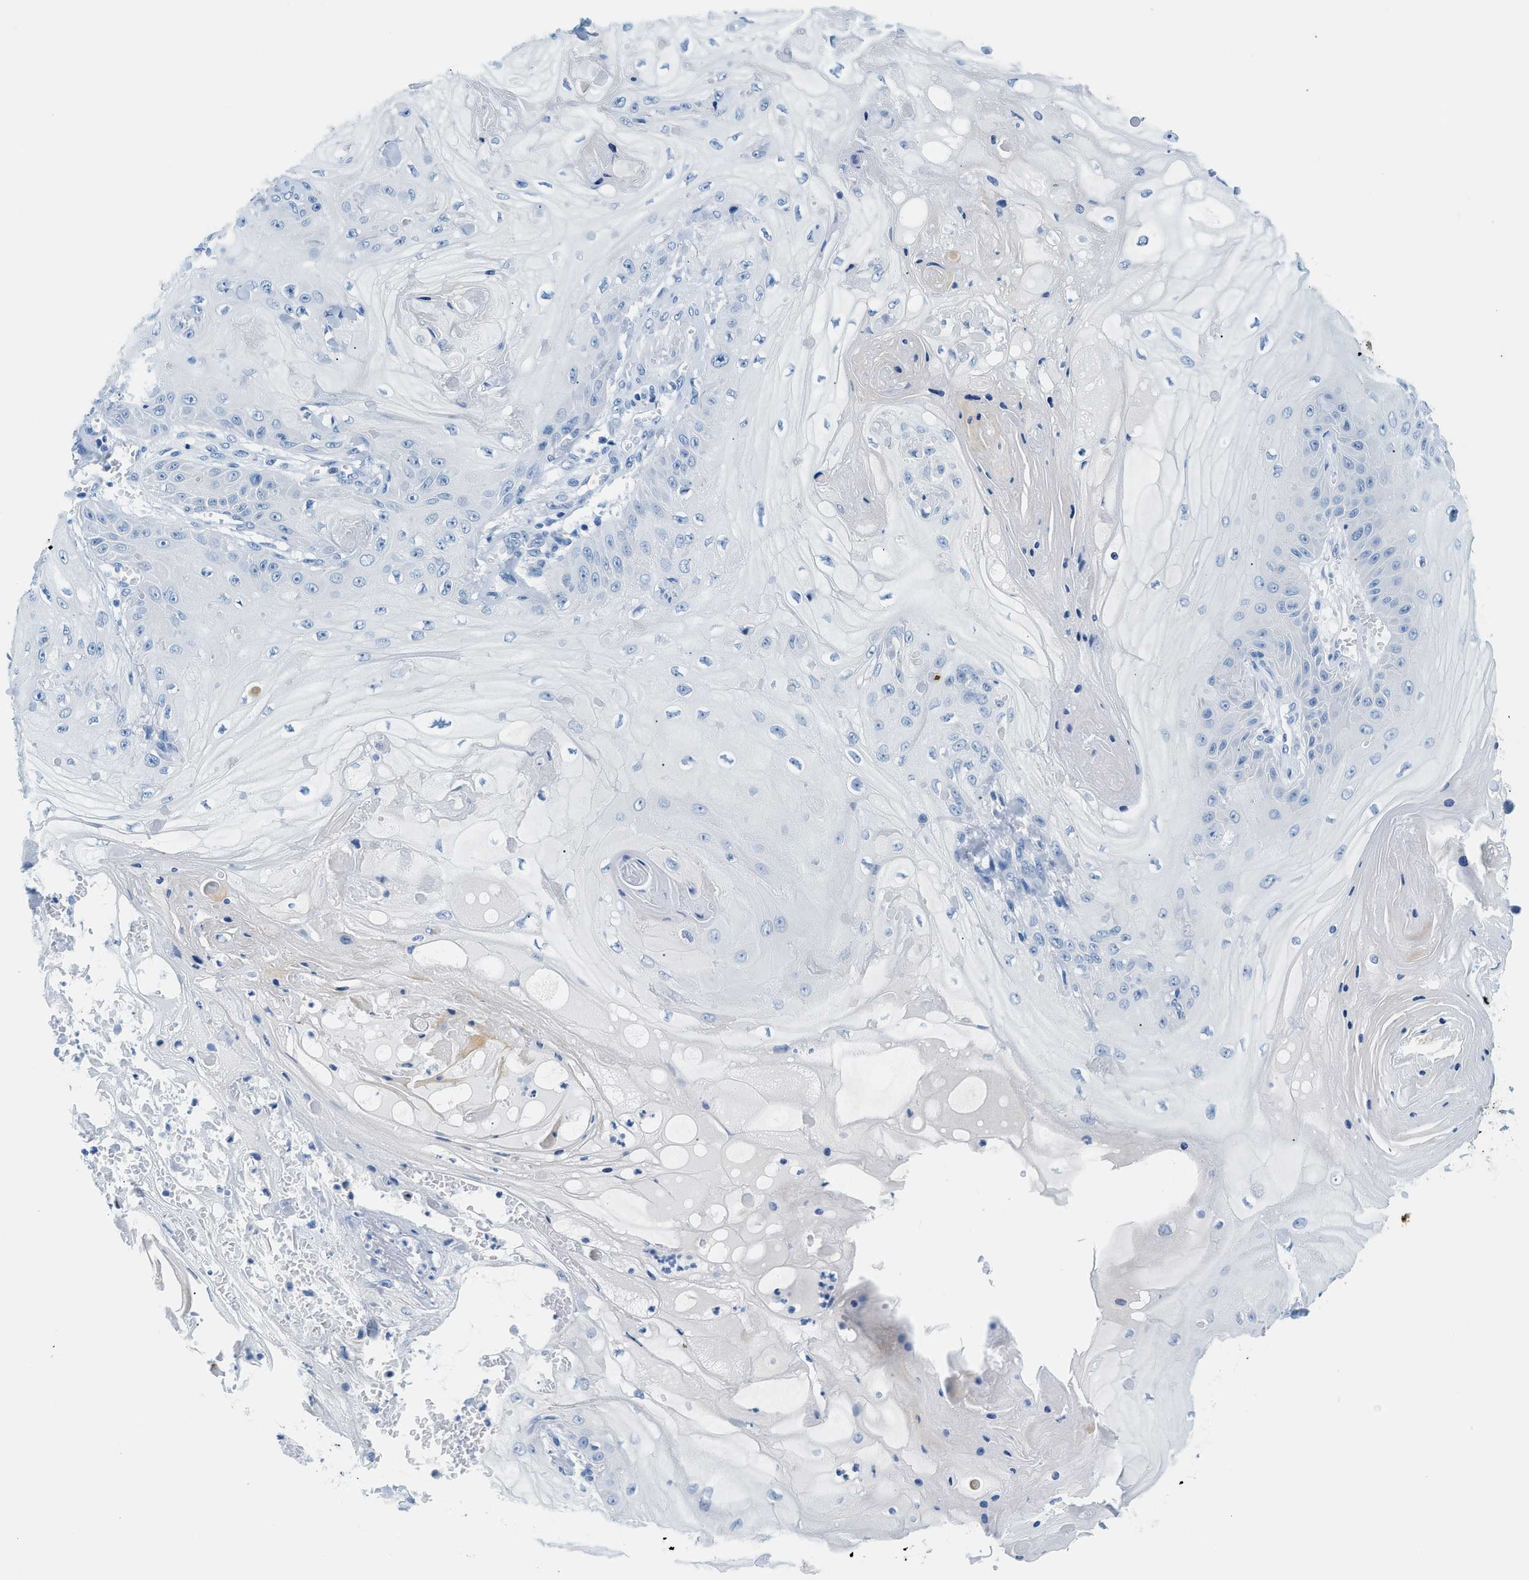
{"staining": {"intensity": "negative", "quantity": "none", "location": "none"}, "tissue": "skin cancer", "cell_type": "Tumor cells", "image_type": "cancer", "snomed": [{"axis": "morphology", "description": "Squamous cell carcinoma, NOS"}, {"axis": "topography", "description": "Skin"}], "caption": "The histopathology image demonstrates no staining of tumor cells in skin cancer (squamous cell carcinoma).", "gene": "STXBP2", "patient": {"sex": "male", "age": 74}}